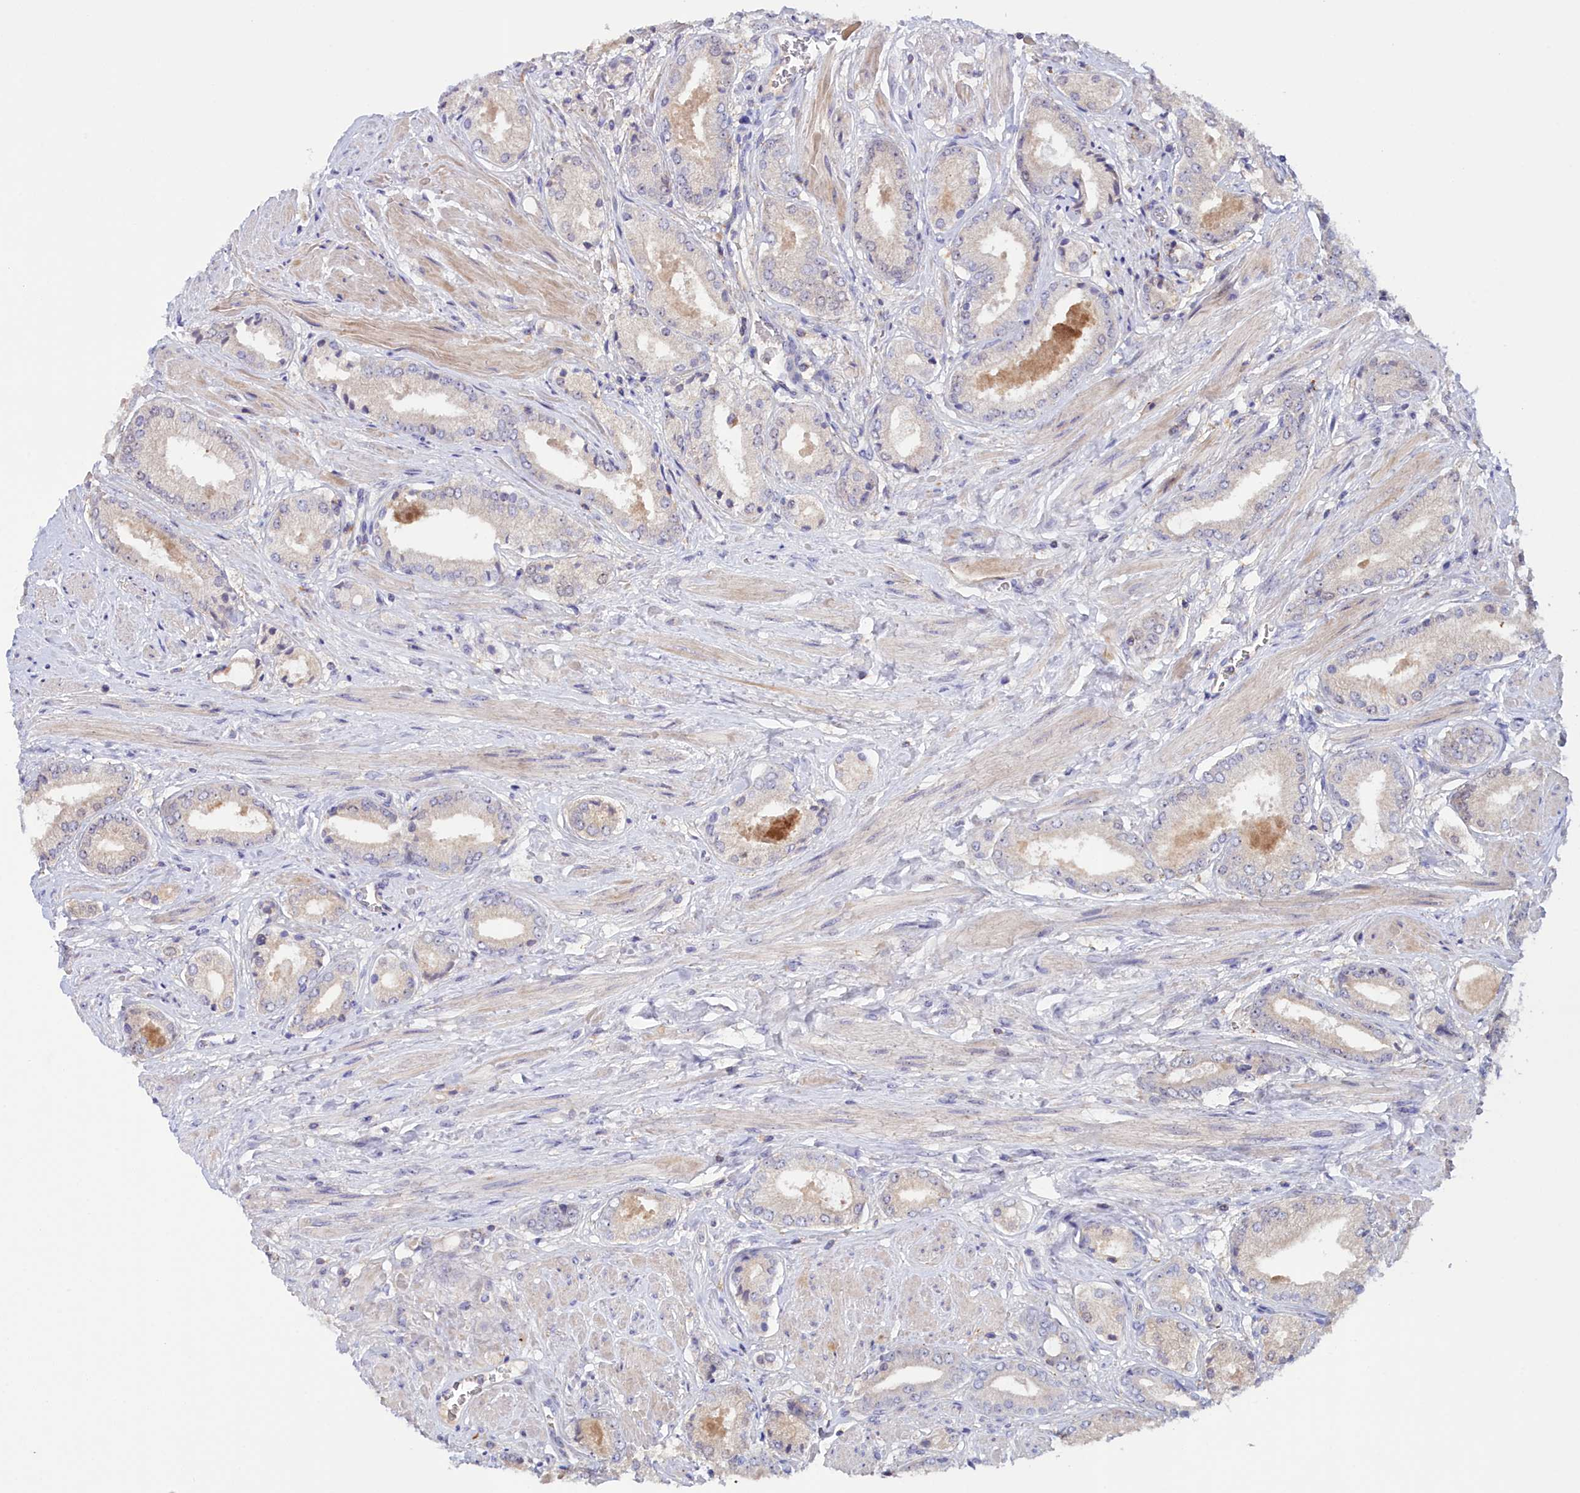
{"staining": {"intensity": "negative", "quantity": "none", "location": "none"}, "tissue": "prostate cancer", "cell_type": "Tumor cells", "image_type": "cancer", "snomed": [{"axis": "morphology", "description": "Adenocarcinoma, High grade"}, {"axis": "topography", "description": "Prostate and seminal vesicle, NOS"}], "caption": "Immunohistochemical staining of human adenocarcinoma (high-grade) (prostate) displays no significant expression in tumor cells. The staining was performed using DAB to visualize the protein expression in brown, while the nuclei were stained in blue with hematoxylin (Magnification: 20x).", "gene": "NEURL4", "patient": {"sex": "male", "age": 64}}